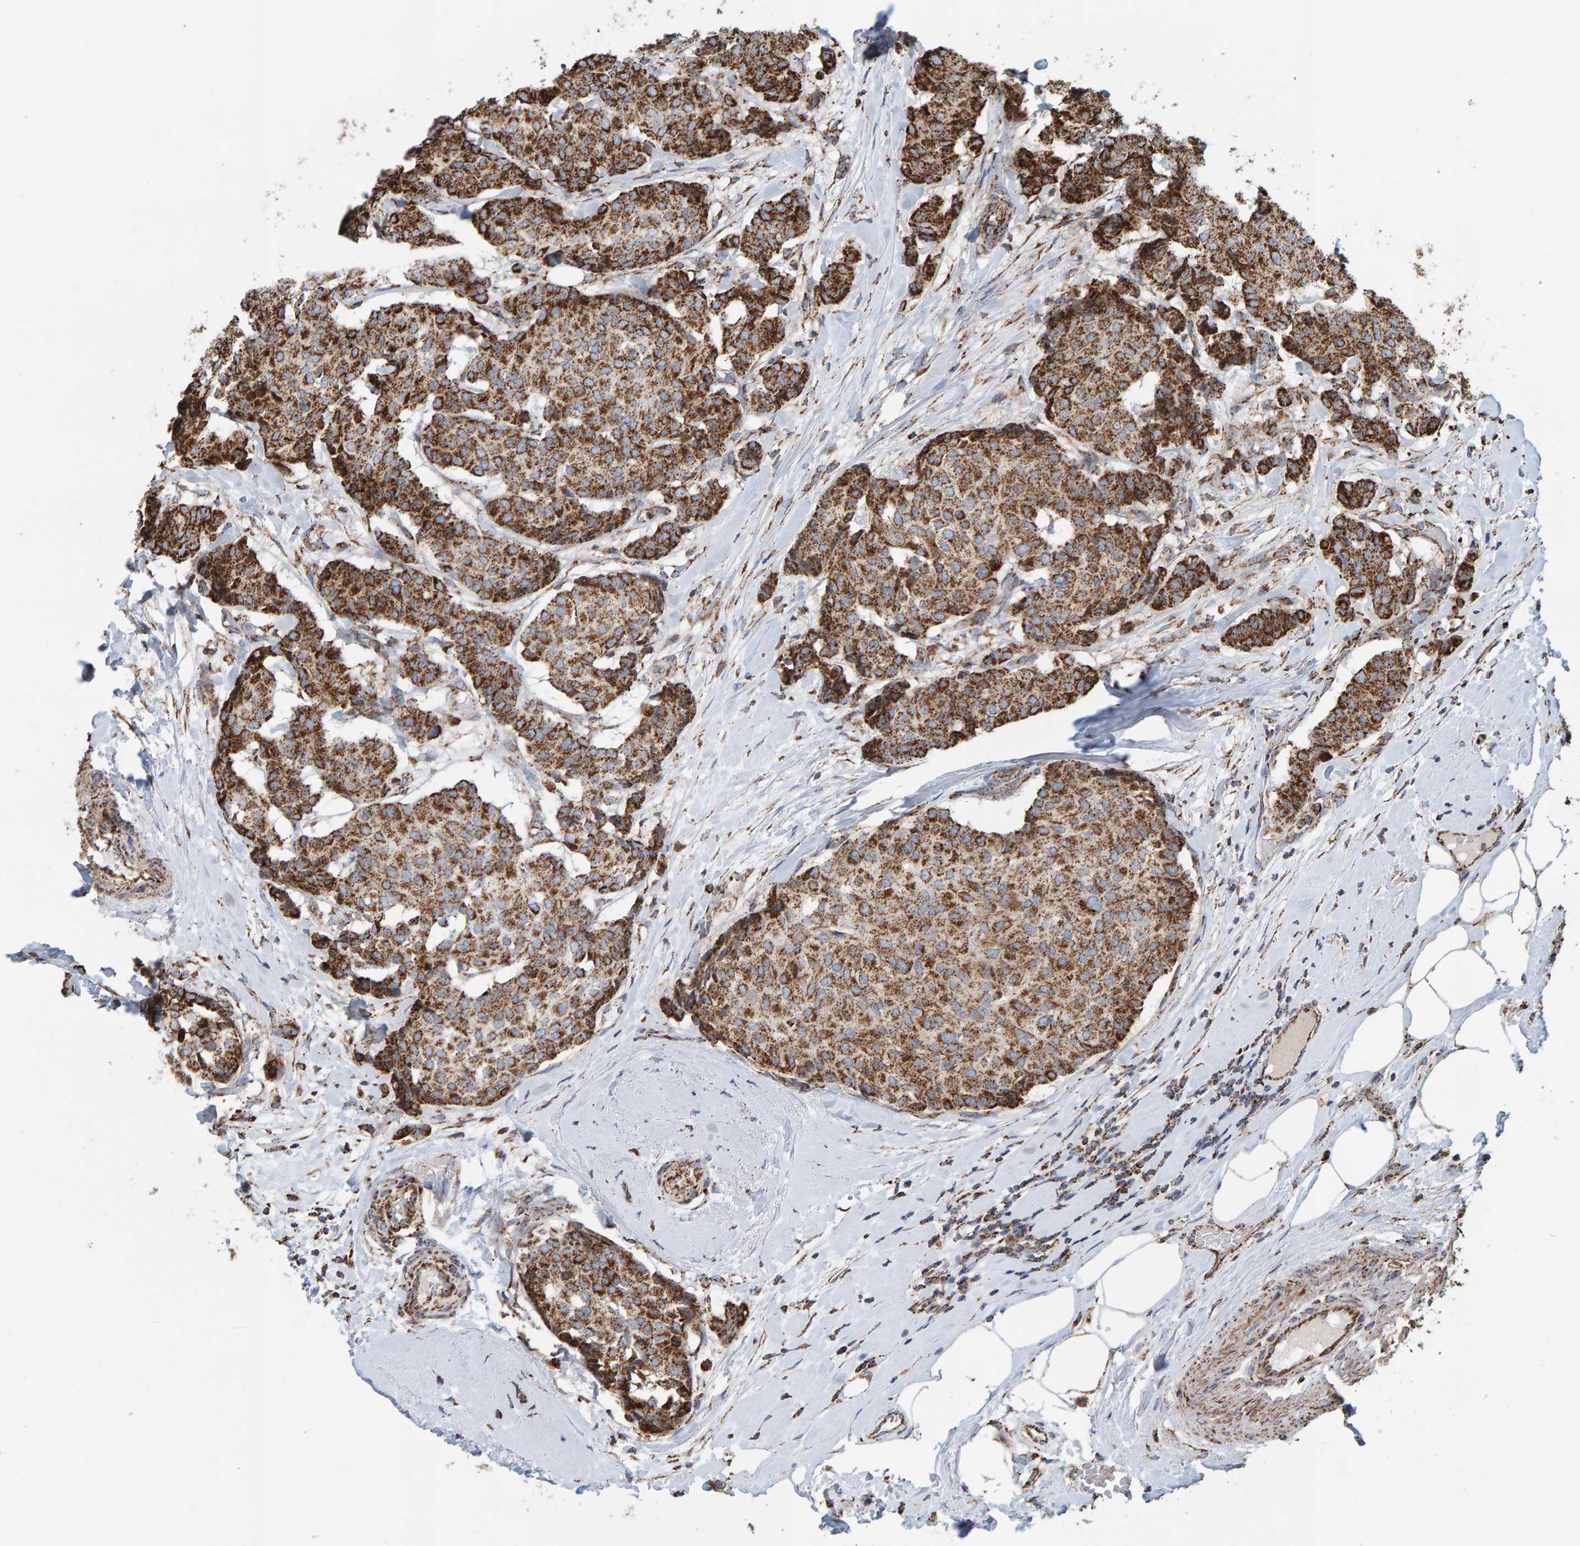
{"staining": {"intensity": "strong", "quantity": "25%-75%", "location": "cytoplasmic/membranous"}, "tissue": "breast cancer", "cell_type": "Tumor cells", "image_type": "cancer", "snomed": [{"axis": "morphology", "description": "Duct carcinoma"}, {"axis": "topography", "description": "Breast"}], "caption": "This is a photomicrograph of immunohistochemistry (IHC) staining of breast intraductal carcinoma, which shows strong expression in the cytoplasmic/membranous of tumor cells.", "gene": "MRPL45", "patient": {"sex": "female", "age": 75}}